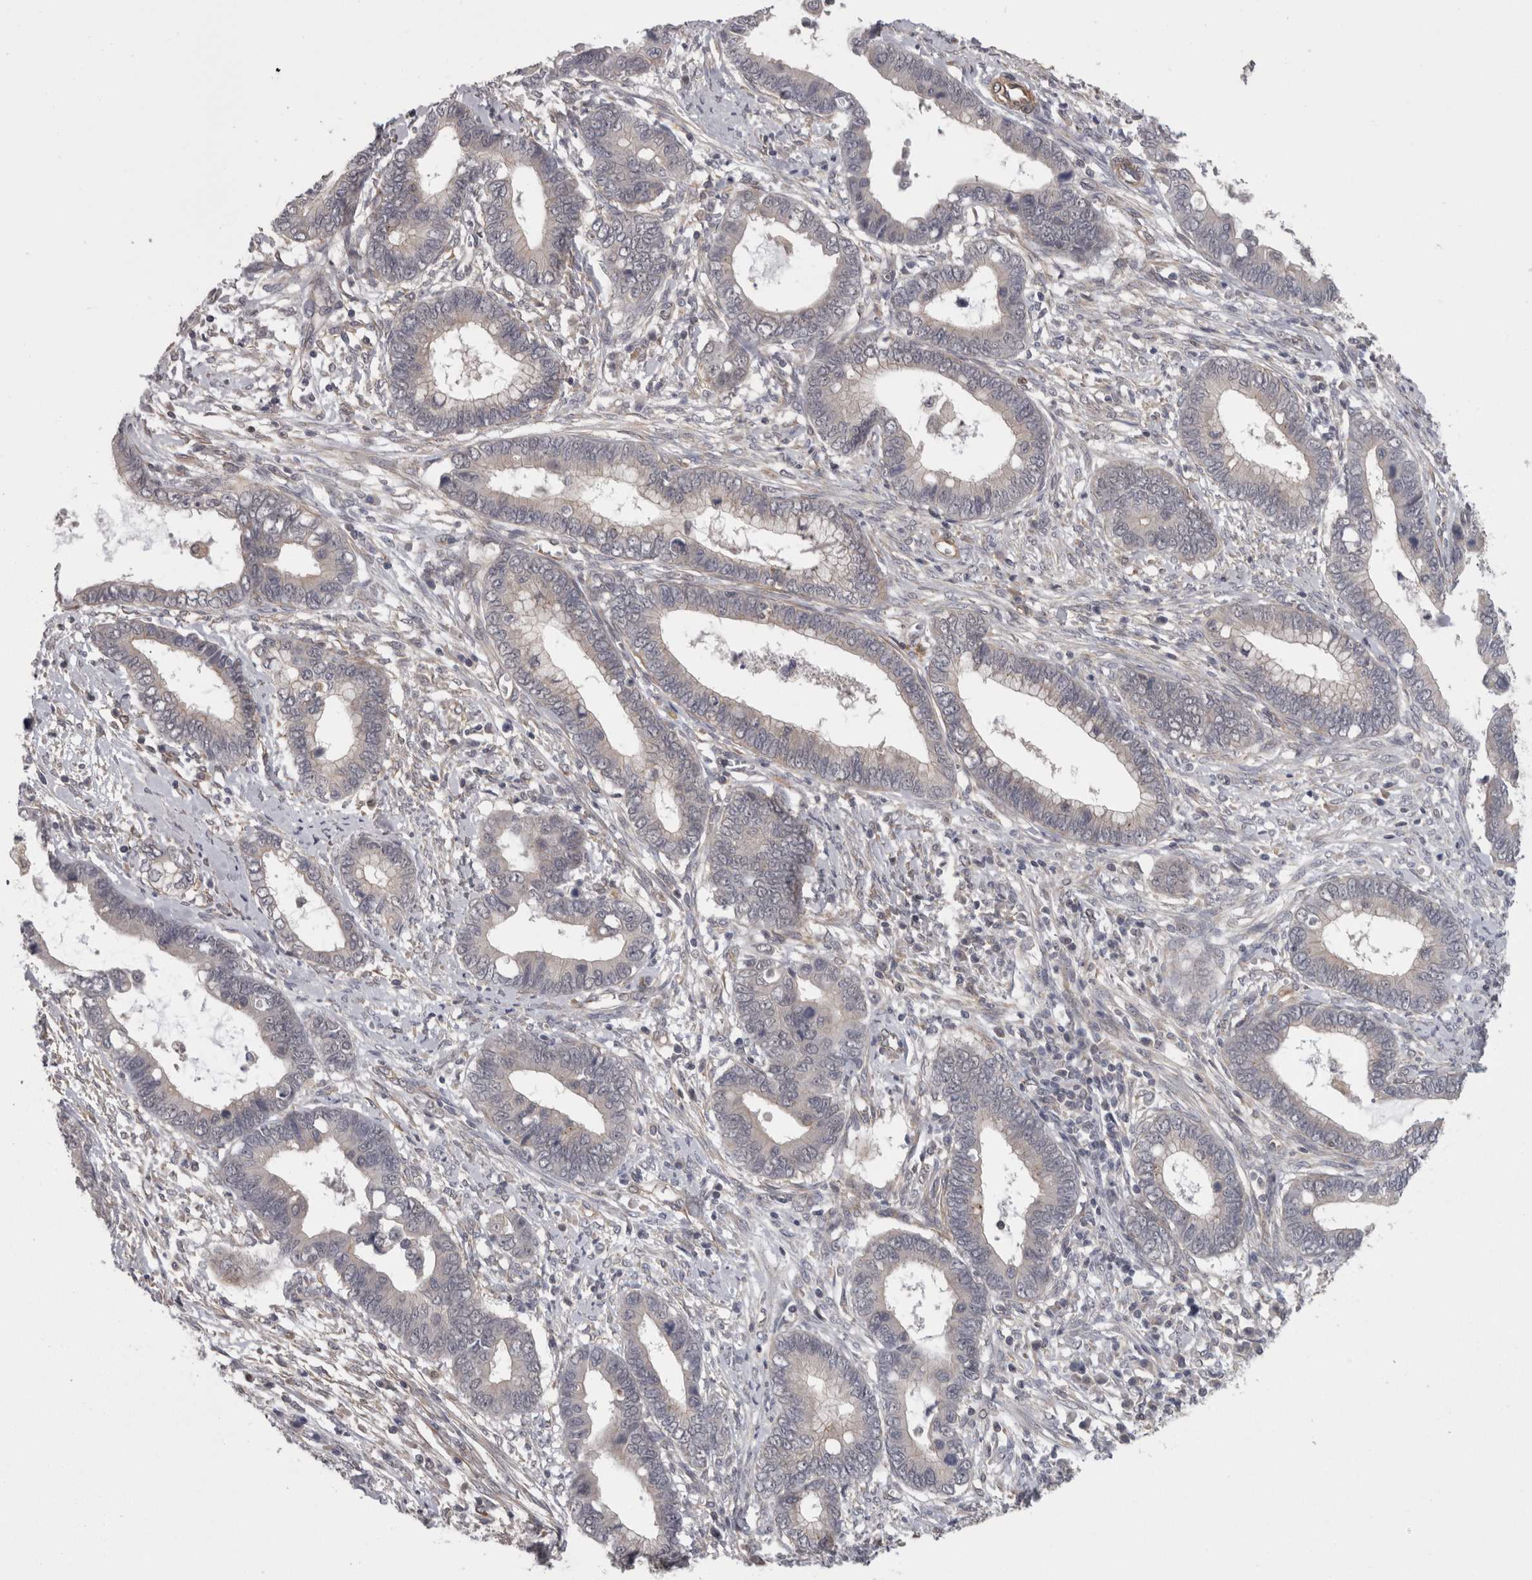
{"staining": {"intensity": "moderate", "quantity": "<25%", "location": "cytoplasmic/membranous"}, "tissue": "cervical cancer", "cell_type": "Tumor cells", "image_type": "cancer", "snomed": [{"axis": "morphology", "description": "Adenocarcinoma, NOS"}, {"axis": "topography", "description": "Cervix"}], "caption": "Protein positivity by IHC exhibits moderate cytoplasmic/membranous positivity in approximately <25% of tumor cells in cervical cancer (adenocarcinoma).", "gene": "RMDN1", "patient": {"sex": "female", "age": 44}}